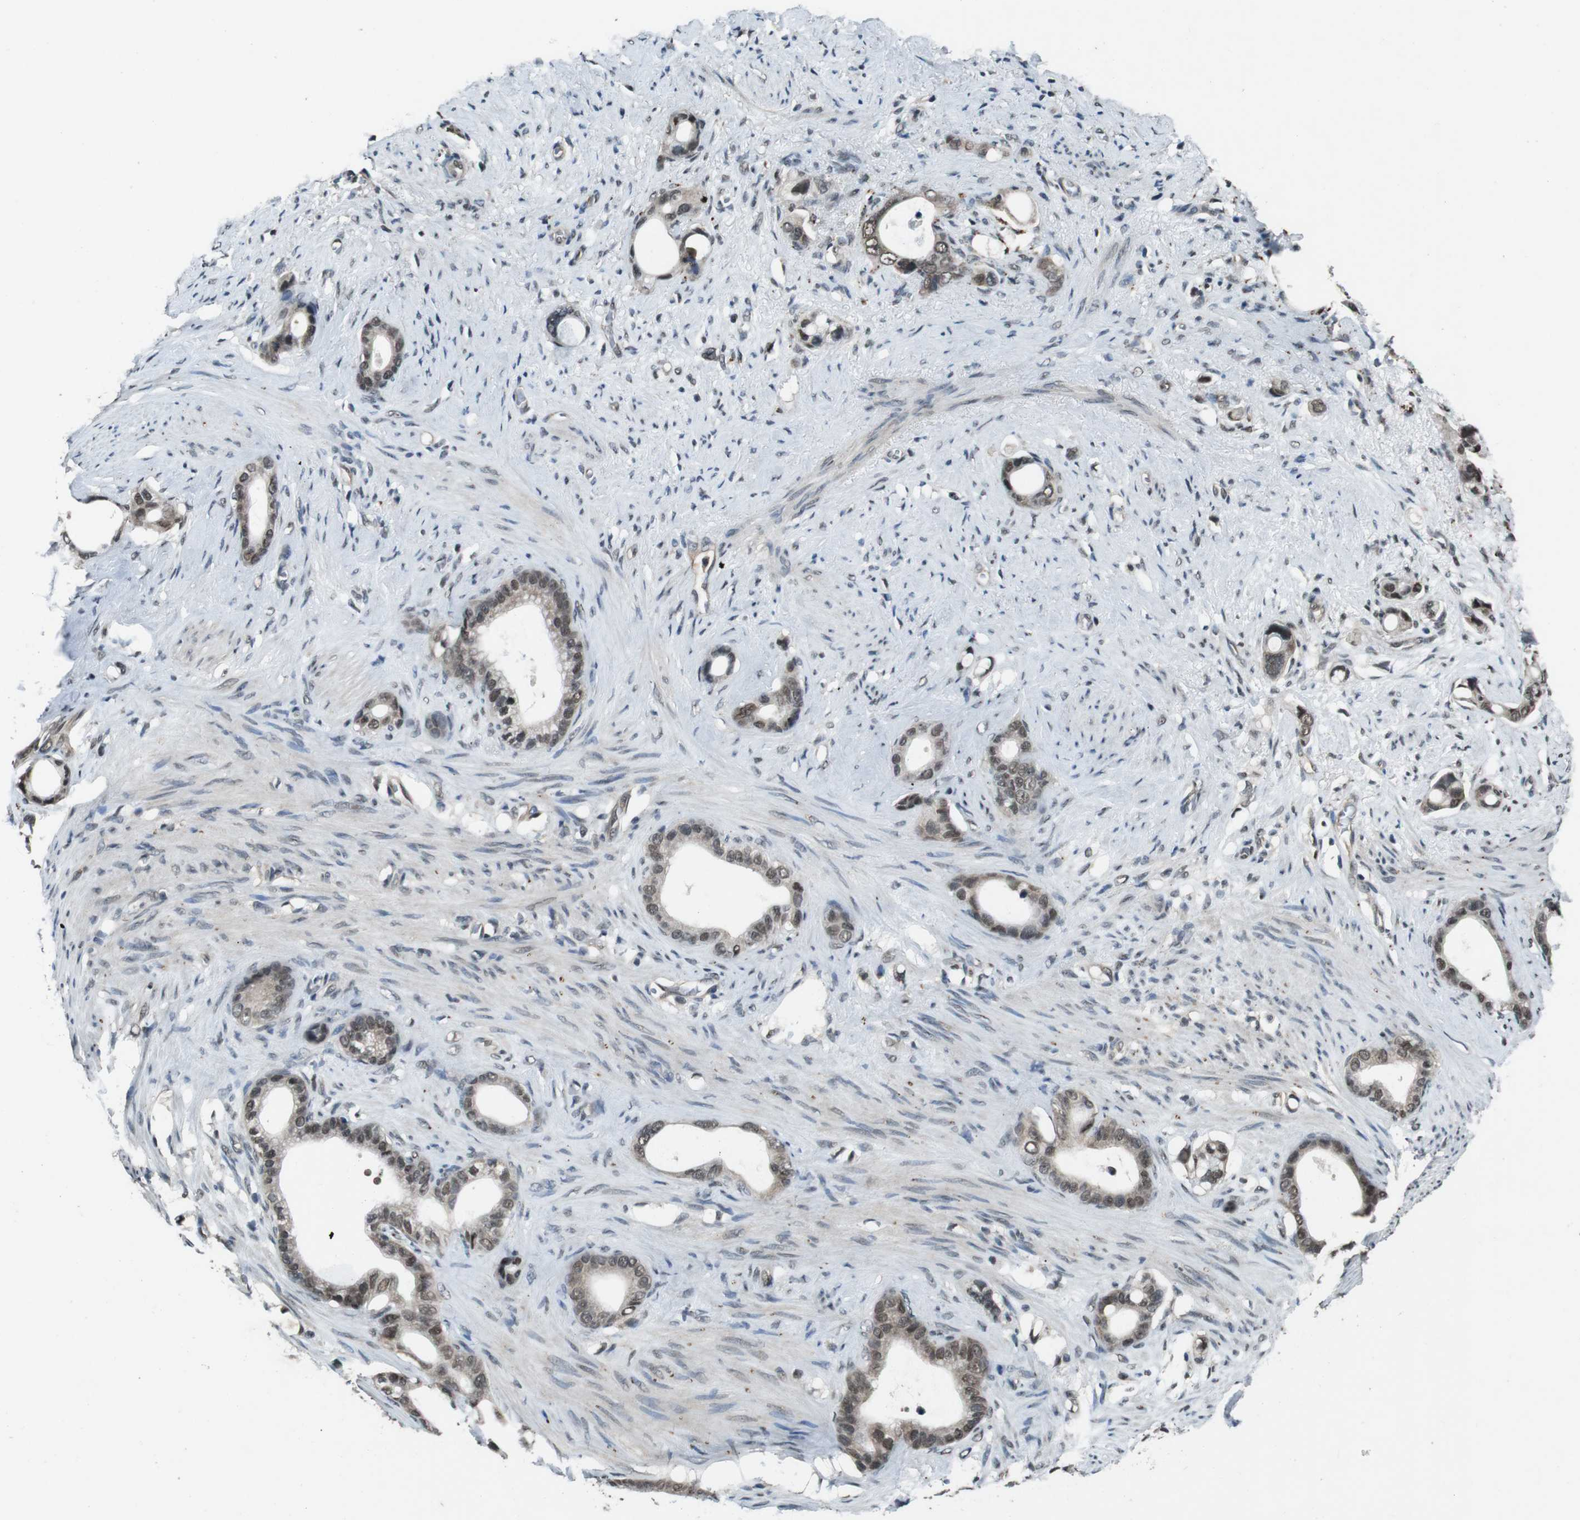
{"staining": {"intensity": "weak", "quantity": ">75%", "location": "nuclear"}, "tissue": "stomach cancer", "cell_type": "Tumor cells", "image_type": "cancer", "snomed": [{"axis": "morphology", "description": "Adenocarcinoma, NOS"}, {"axis": "topography", "description": "Stomach"}], "caption": "A photomicrograph of human stomach cancer (adenocarcinoma) stained for a protein shows weak nuclear brown staining in tumor cells.", "gene": "NR4A2", "patient": {"sex": "female", "age": 75}}